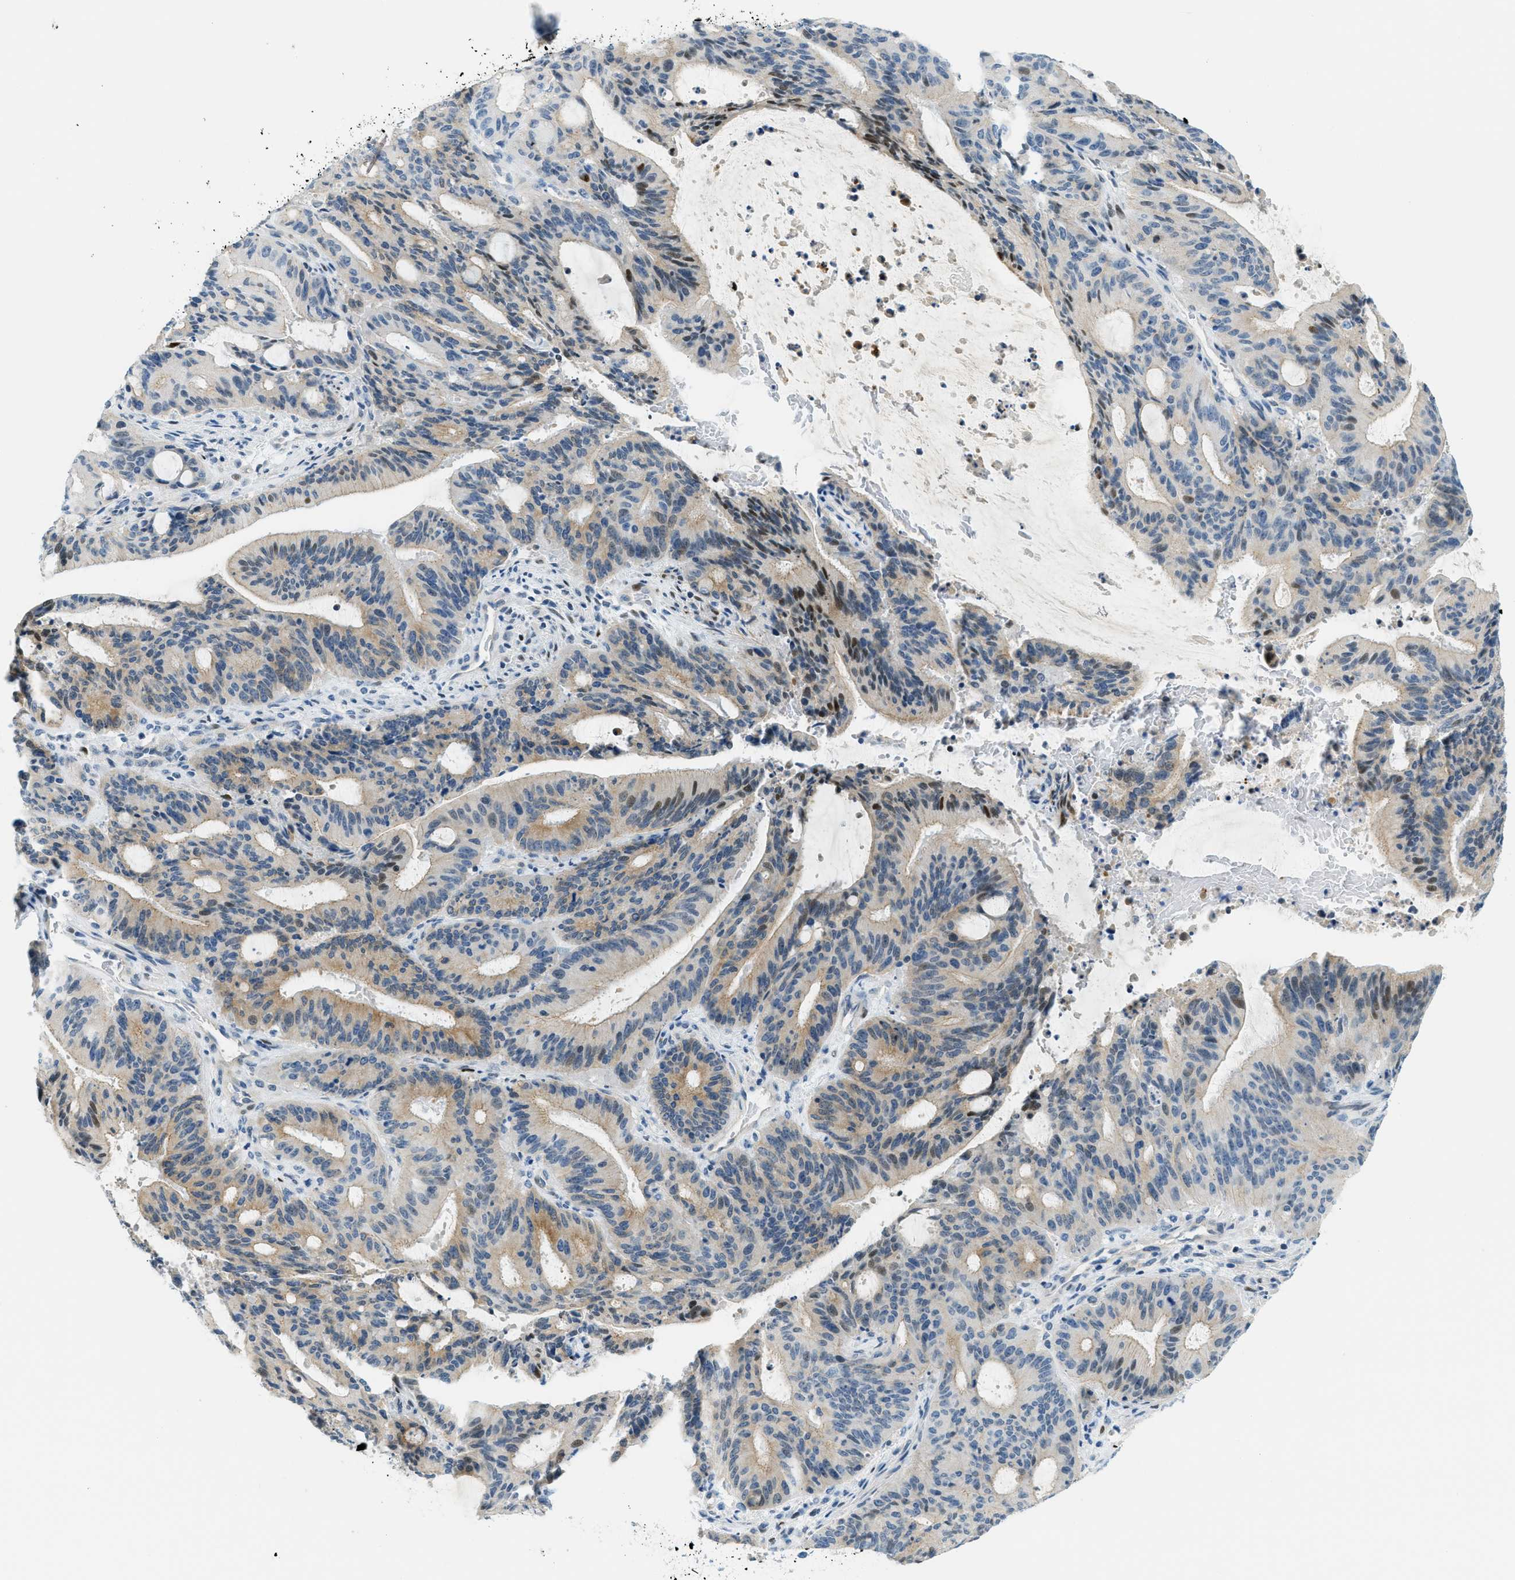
{"staining": {"intensity": "moderate", "quantity": "25%-75%", "location": "cytoplasmic/membranous,nuclear"}, "tissue": "liver cancer", "cell_type": "Tumor cells", "image_type": "cancer", "snomed": [{"axis": "morphology", "description": "Normal tissue, NOS"}, {"axis": "morphology", "description": "Cholangiocarcinoma"}, {"axis": "topography", "description": "Liver"}, {"axis": "topography", "description": "Peripheral nerve tissue"}], "caption": "Immunohistochemistry (IHC) staining of liver cancer (cholangiocarcinoma), which demonstrates medium levels of moderate cytoplasmic/membranous and nuclear positivity in approximately 25%-75% of tumor cells indicating moderate cytoplasmic/membranous and nuclear protein staining. The staining was performed using DAB (brown) for protein detection and nuclei were counterstained in hematoxylin (blue).", "gene": "CYP4X1", "patient": {"sex": "female", "age": 73}}